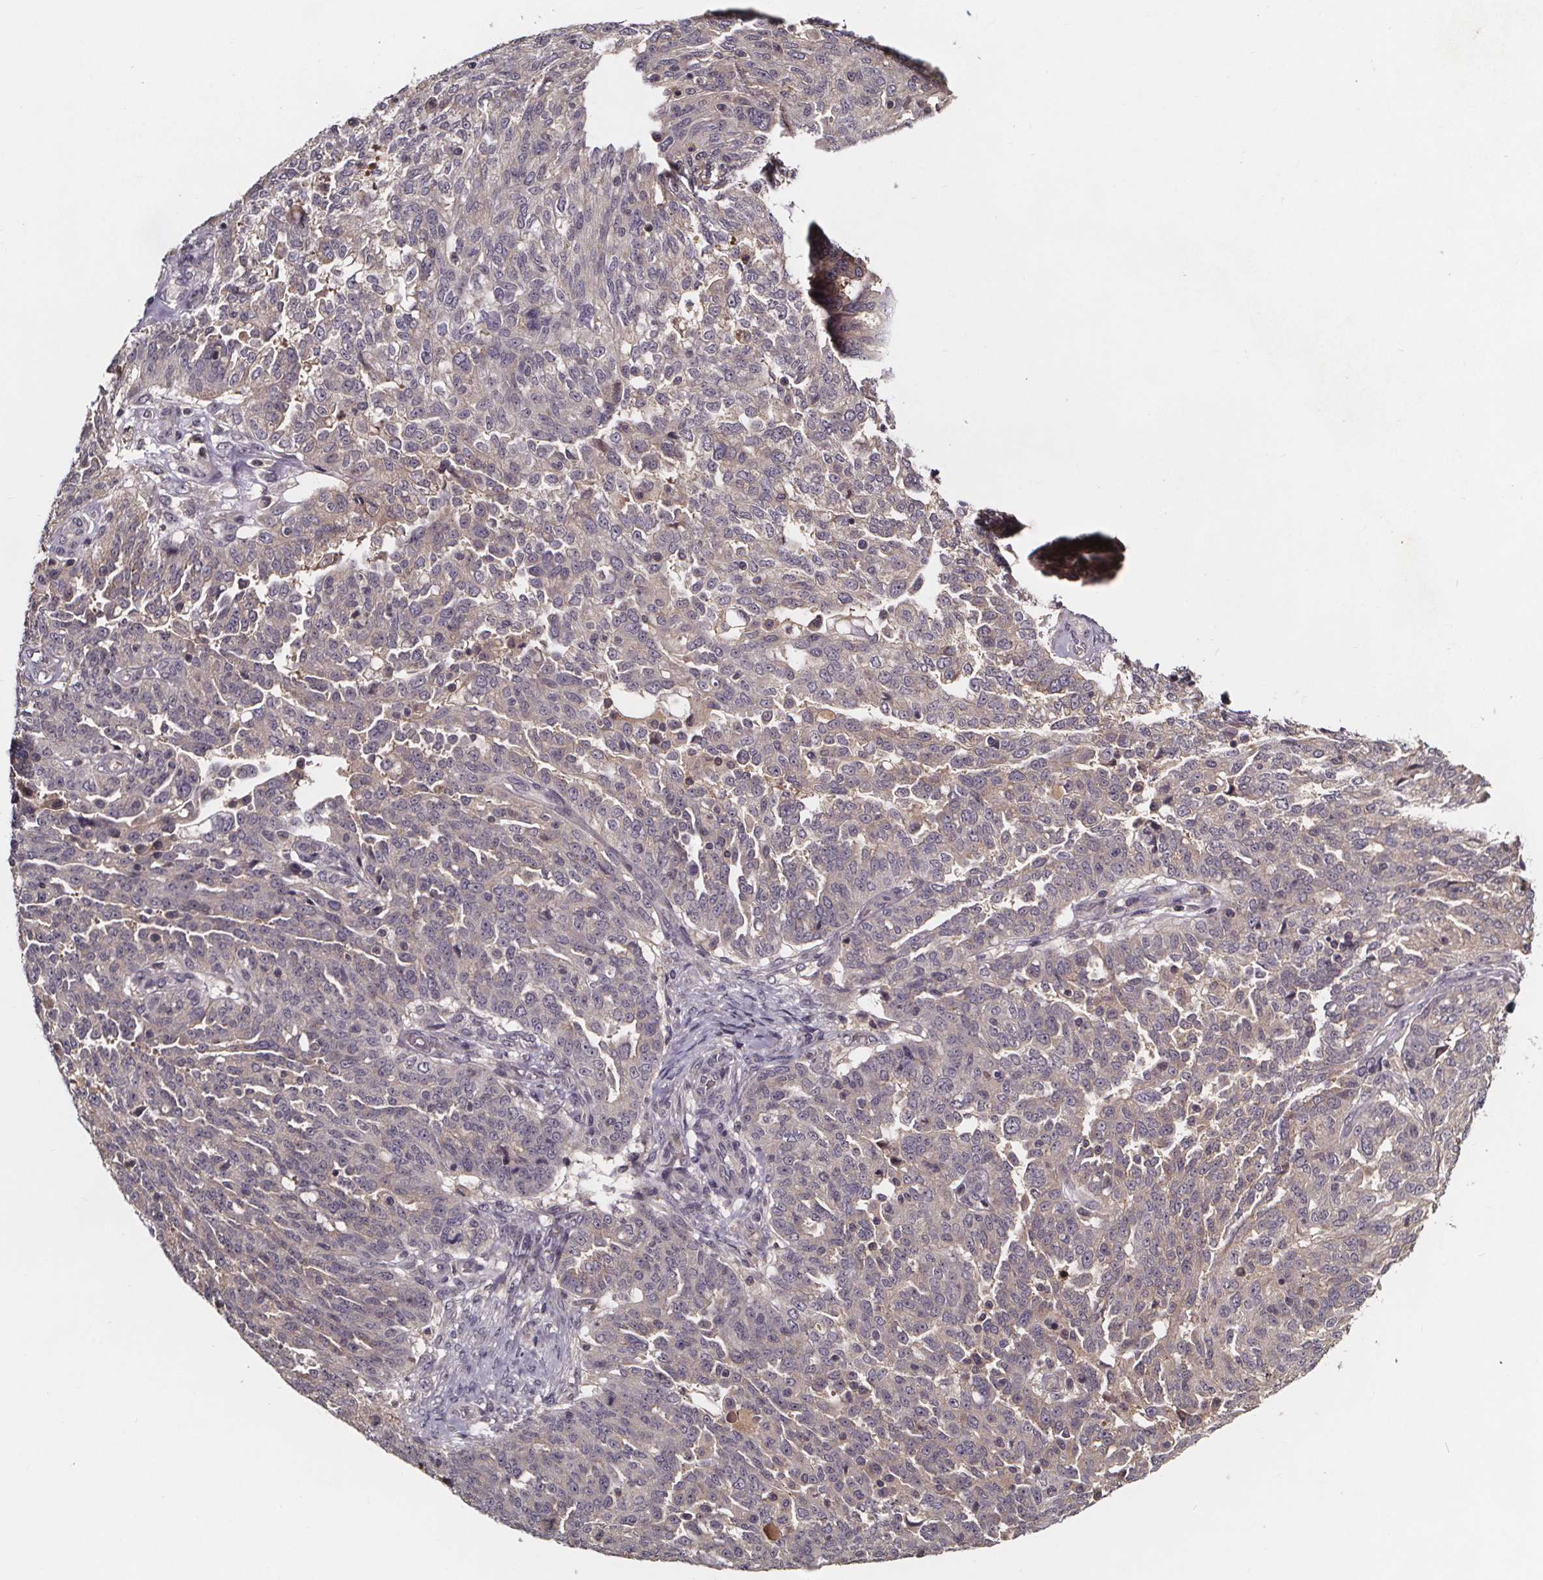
{"staining": {"intensity": "weak", "quantity": "<25%", "location": "cytoplasmic/membranous"}, "tissue": "ovarian cancer", "cell_type": "Tumor cells", "image_type": "cancer", "snomed": [{"axis": "morphology", "description": "Cystadenocarcinoma, serous, NOS"}, {"axis": "topography", "description": "Ovary"}], "caption": "Ovarian serous cystadenocarcinoma stained for a protein using immunohistochemistry demonstrates no expression tumor cells.", "gene": "SMIM1", "patient": {"sex": "female", "age": 67}}